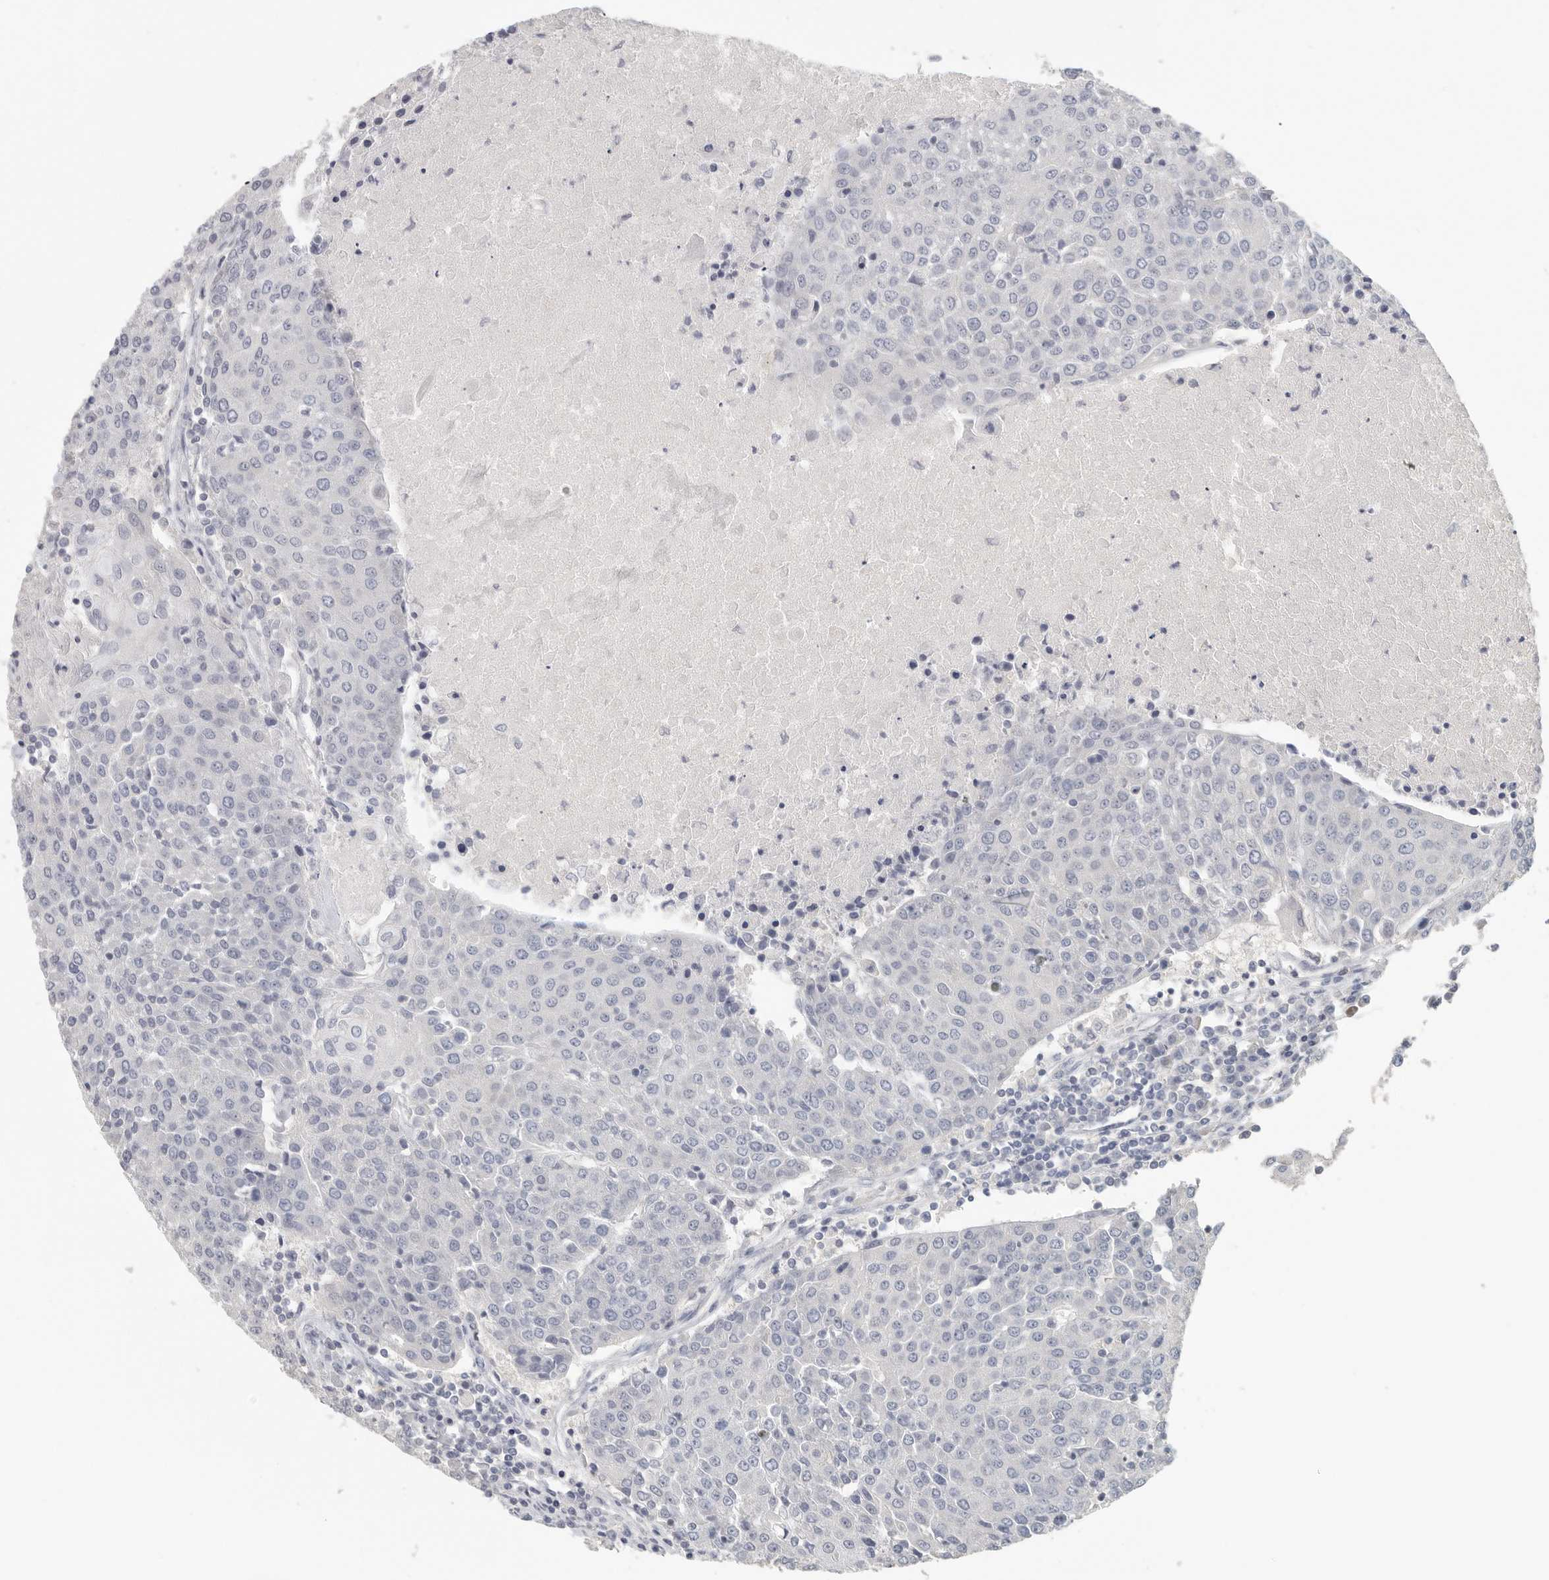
{"staining": {"intensity": "negative", "quantity": "none", "location": "none"}, "tissue": "urothelial cancer", "cell_type": "Tumor cells", "image_type": "cancer", "snomed": [{"axis": "morphology", "description": "Urothelial carcinoma, High grade"}, {"axis": "topography", "description": "Urinary bladder"}], "caption": "The histopathology image reveals no staining of tumor cells in high-grade urothelial carcinoma. The staining was performed using DAB (3,3'-diaminobenzidine) to visualize the protein expression in brown, while the nuclei were stained in blue with hematoxylin (Magnification: 20x).", "gene": "DNAJC11", "patient": {"sex": "female", "age": 85}}